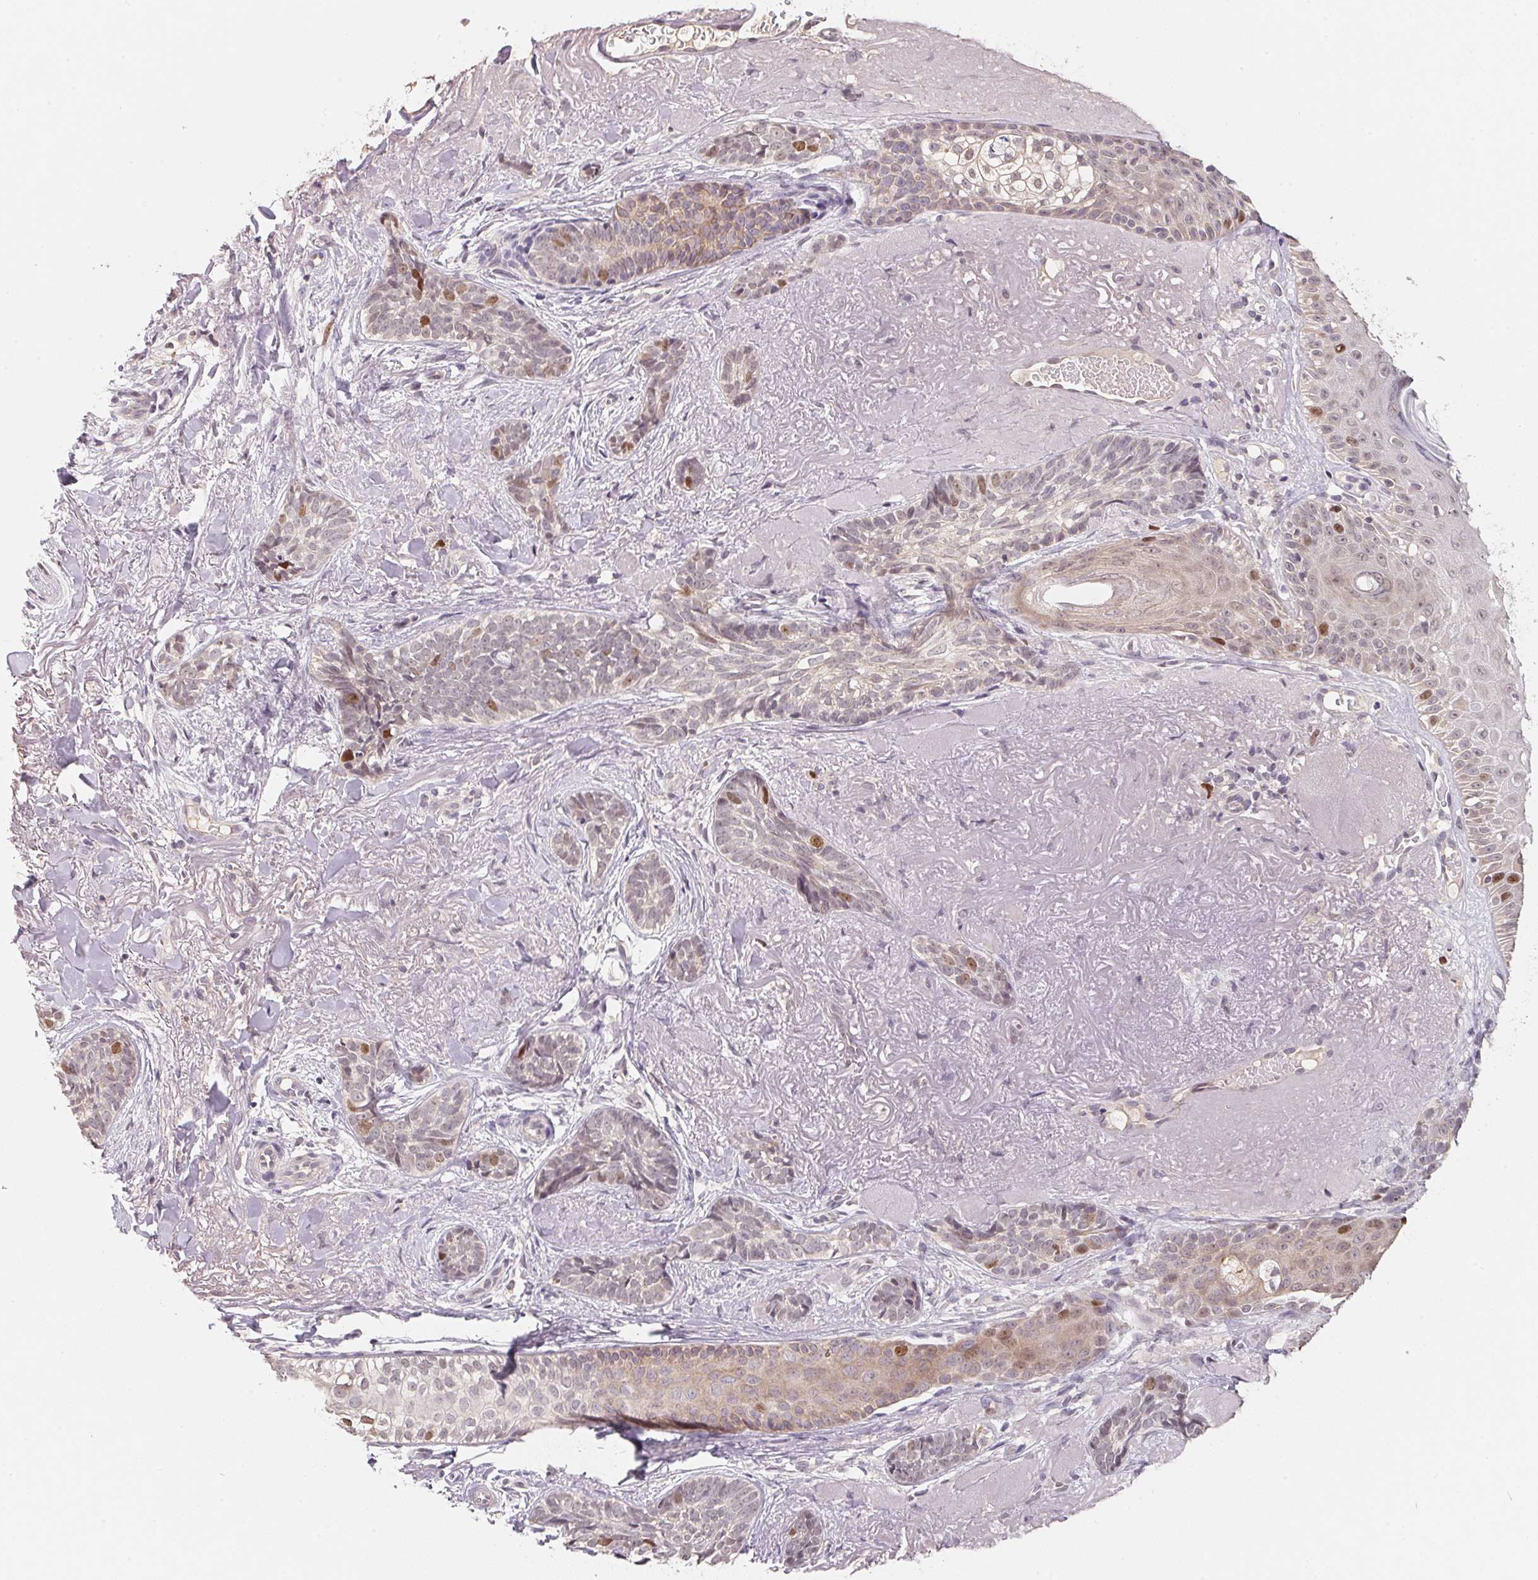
{"staining": {"intensity": "weak", "quantity": "<25%", "location": "cytoplasmic/membranous,nuclear"}, "tissue": "skin cancer", "cell_type": "Tumor cells", "image_type": "cancer", "snomed": [{"axis": "morphology", "description": "Basal cell carcinoma"}, {"axis": "morphology", "description": "BCC, high aggressive"}, {"axis": "topography", "description": "Skin"}], "caption": "A photomicrograph of human skin cancer is negative for staining in tumor cells. The staining was performed using DAB to visualize the protein expression in brown, while the nuclei were stained in blue with hematoxylin (Magnification: 20x).", "gene": "KIFC1", "patient": {"sex": "female", "age": 79}}